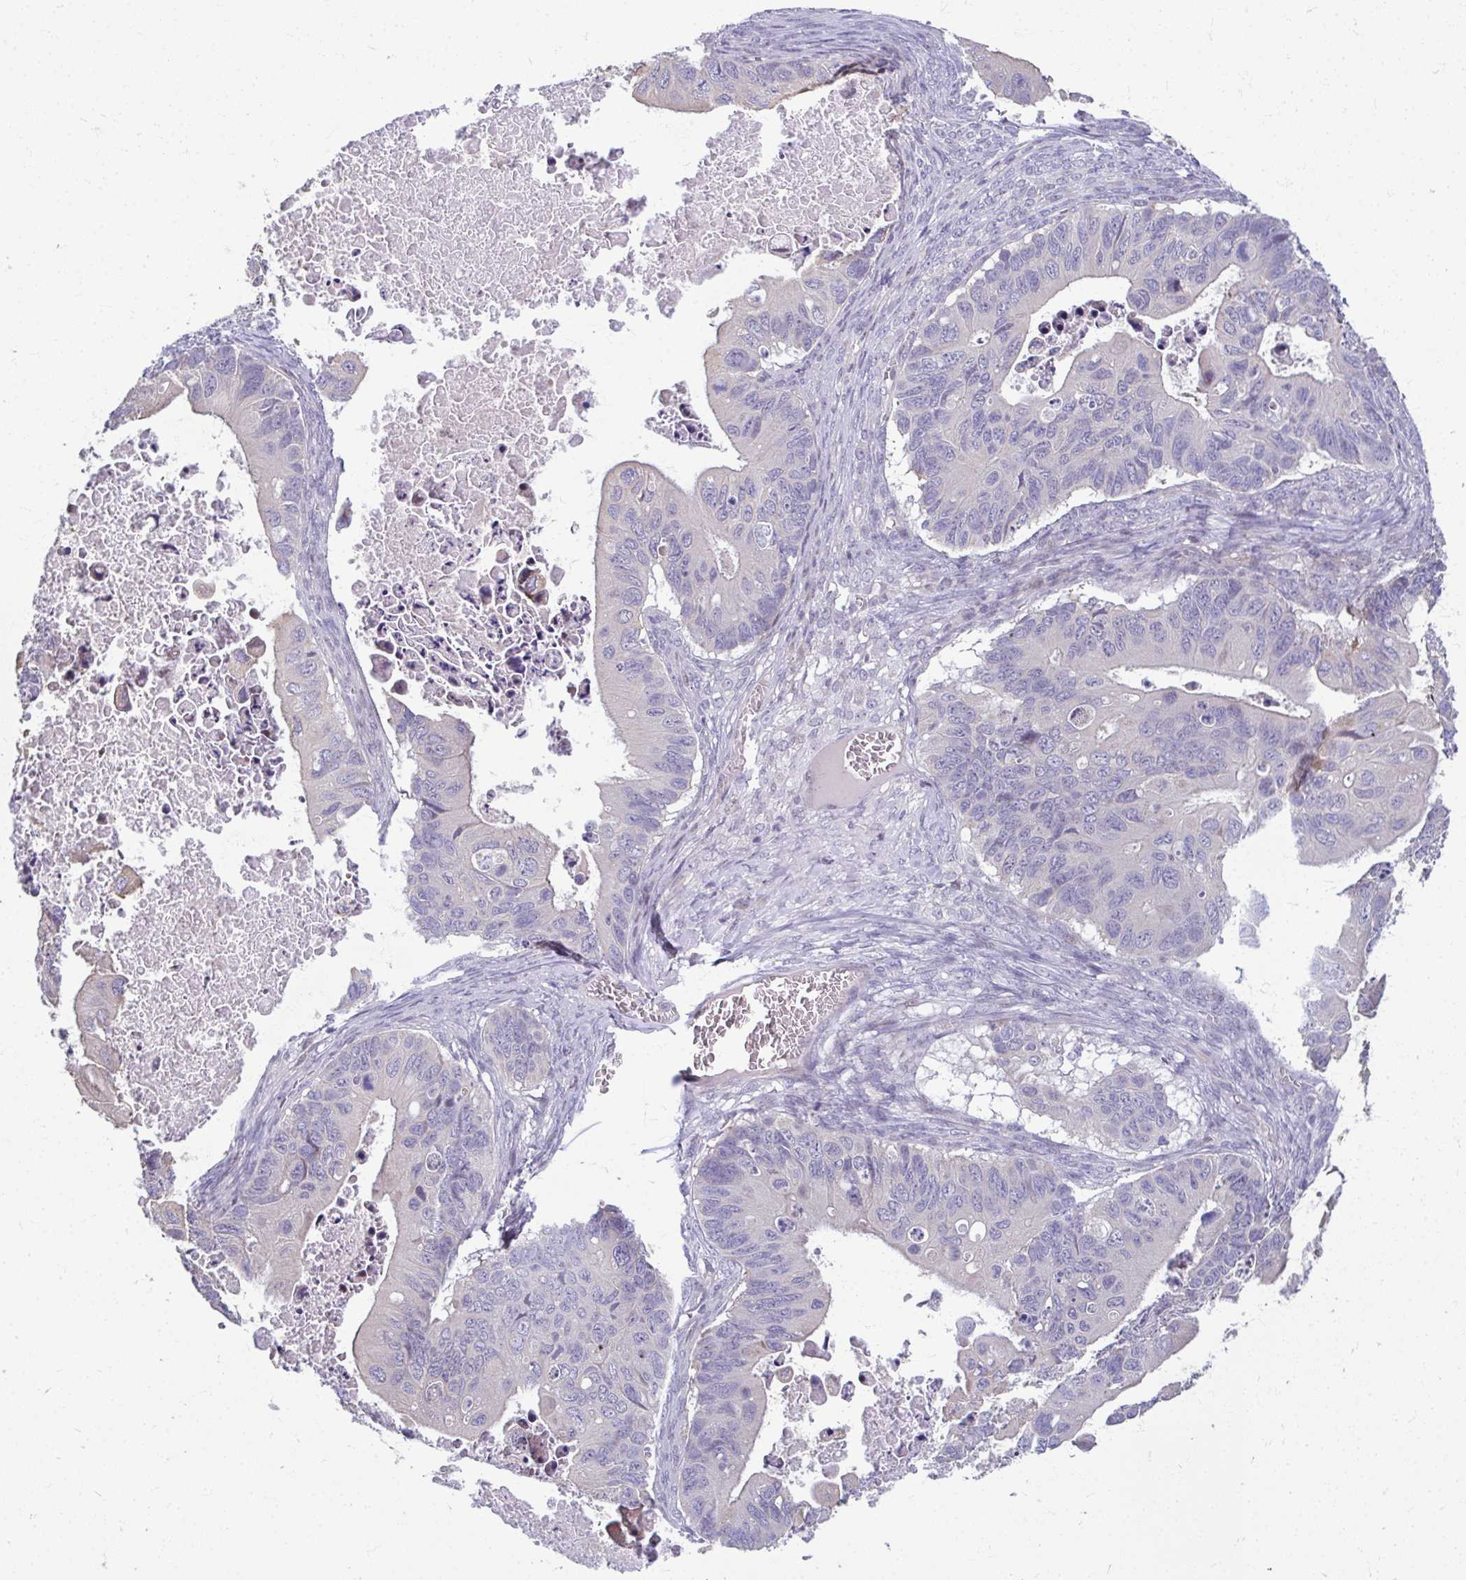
{"staining": {"intensity": "negative", "quantity": "none", "location": "none"}, "tissue": "ovarian cancer", "cell_type": "Tumor cells", "image_type": "cancer", "snomed": [{"axis": "morphology", "description": "Cystadenocarcinoma, mucinous, NOS"}, {"axis": "topography", "description": "Ovary"}], "caption": "Immunohistochemistry of human ovarian cancer (mucinous cystadenocarcinoma) demonstrates no positivity in tumor cells.", "gene": "ODF1", "patient": {"sex": "female", "age": 64}}